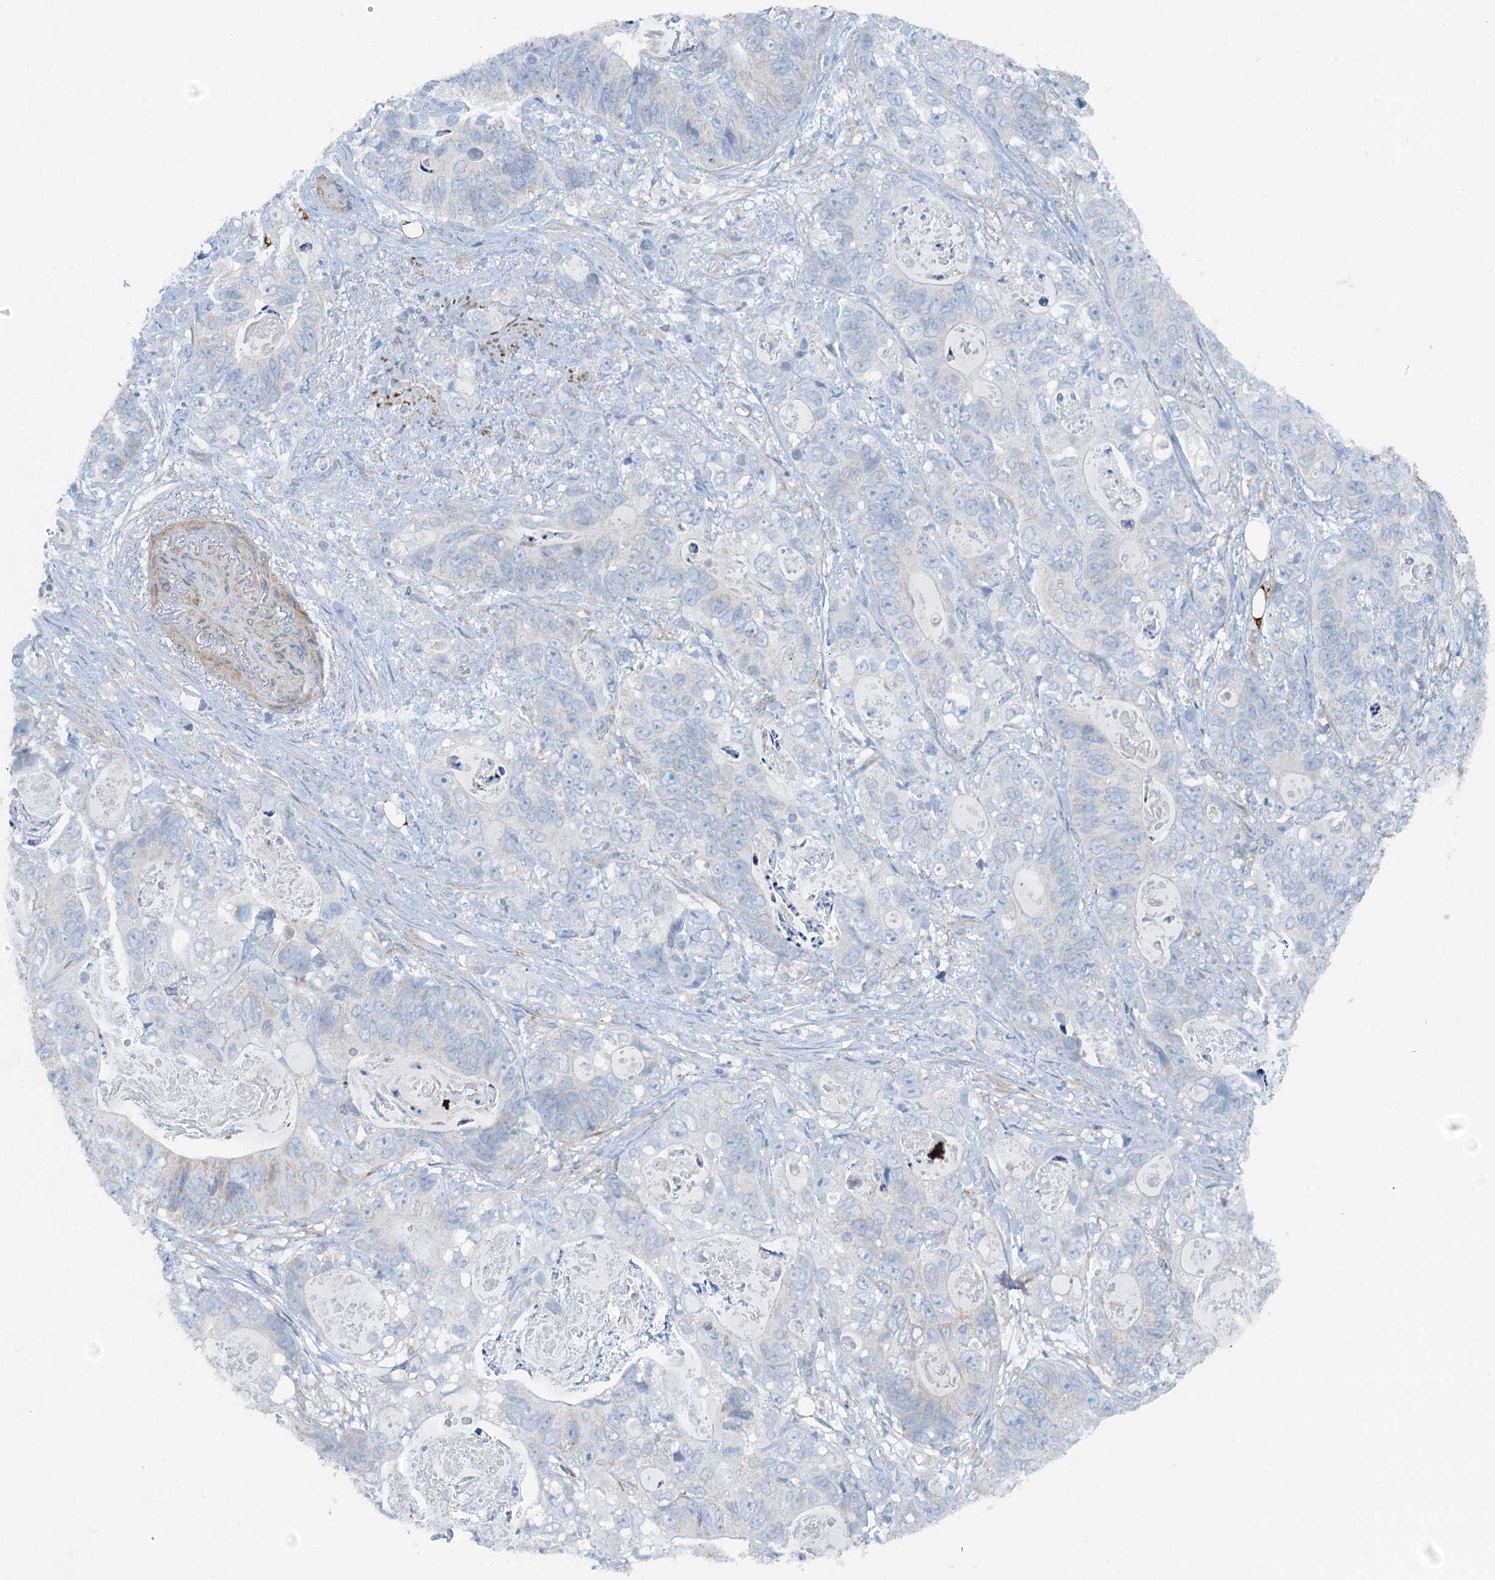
{"staining": {"intensity": "negative", "quantity": "none", "location": "none"}, "tissue": "stomach cancer", "cell_type": "Tumor cells", "image_type": "cancer", "snomed": [{"axis": "morphology", "description": "Normal tissue, NOS"}, {"axis": "morphology", "description": "Adenocarcinoma, NOS"}, {"axis": "topography", "description": "Stomach"}], "caption": "Tumor cells are negative for brown protein staining in stomach adenocarcinoma.", "gene": "POGLUT3", "patient": {"sex": "female", "age": 89}}